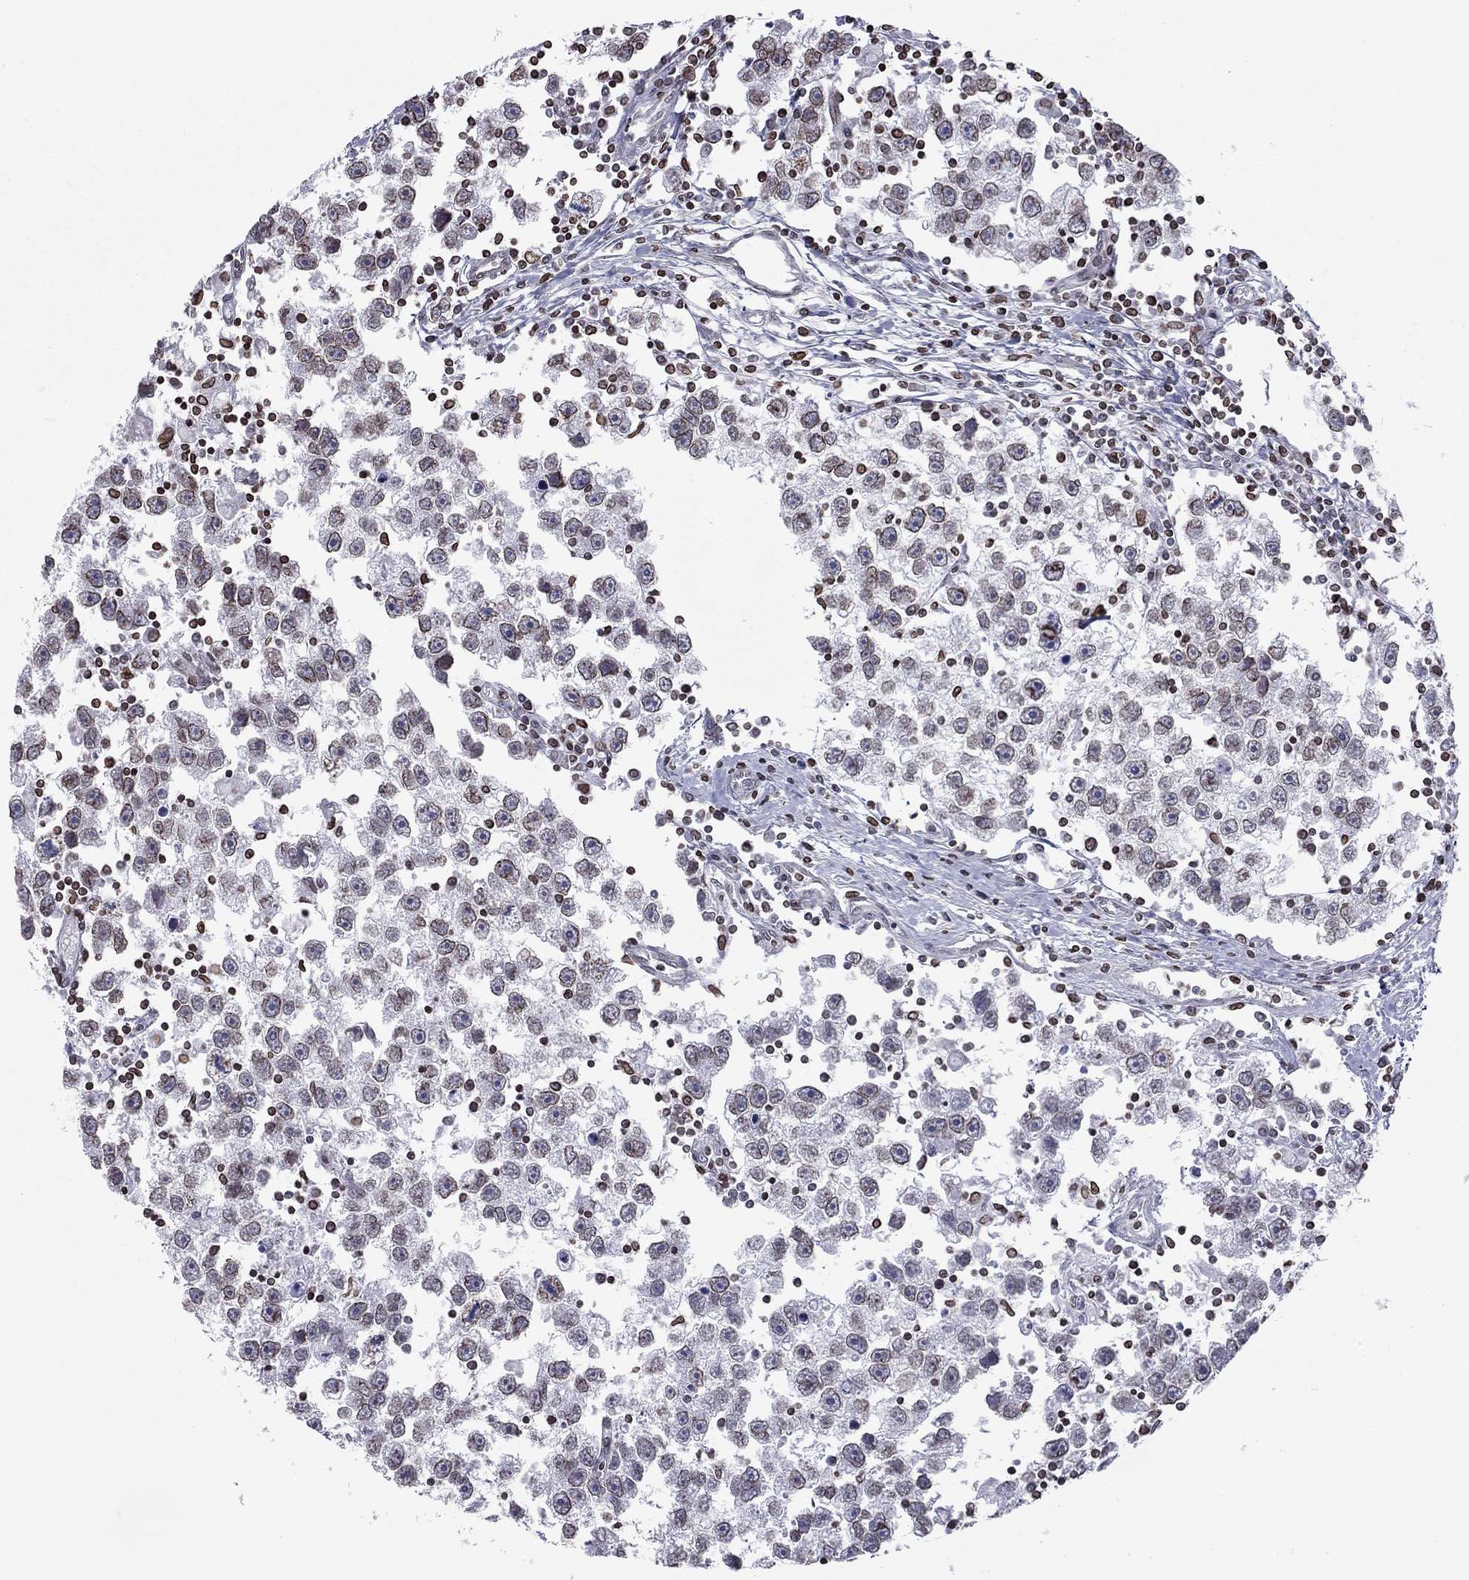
{"staining": {"intensity": "weak", "quantity": ">75%", "location": "cytoplasmic/membranous,nuclear"}, "tissue": "testis cancer", "cell_type": "Tumor cells", "image_type": "cancer", "snomed": [{"axis": "morphology", "description": "Seminoma, NOS"}, {"axis": "topography", "description": "Testis"}], "caption": "Testis seminoma was stained to show a protein in brown. There is low levels of weak cytoplasmic/membranous and nuclear expression in approximately >75% of tumor cells.", "gene": "ESPL1", "patient": {"sex": "male", "age": 30}}